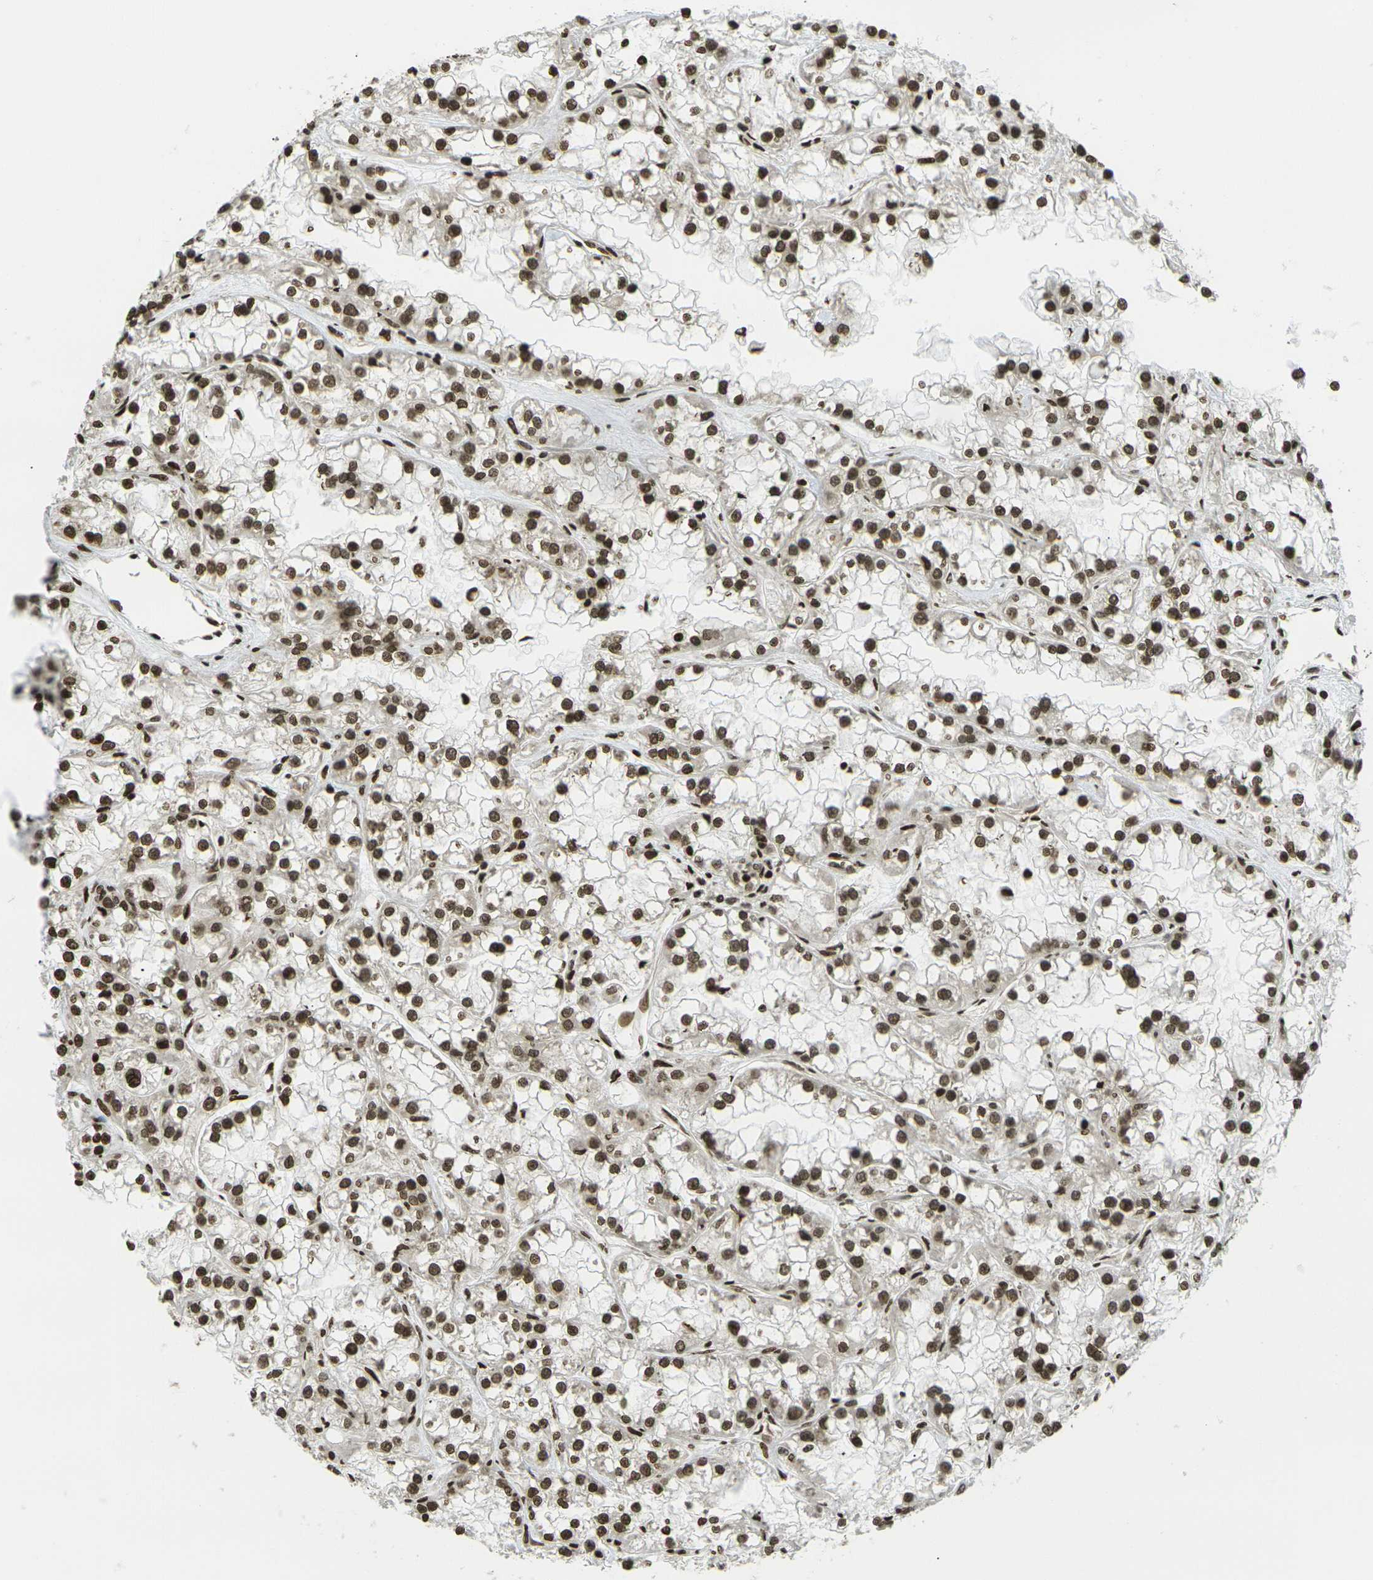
{"staining": {"intensity": "strong", "quantity": ">75%", "location": "nuclear"}, "tissue": "renal cancer", "cell_type": "Tumor cells", "image_type": "cancer", "snomed": [{"axis": "morphology", "description": "Adenocarcinoma, NOS"}, {"axis": "topography", "description": "Kidney"}], "caption": "Immunohistochemical staining of human adenocarcinoma (renal) exhibits strong nuclear protein expression in approximately >75% of tumor cells. (Stains: DAB in brown, nuclei in blue, Microscopy: brightfield microscopy at high magnification).", "gene": "RUVBL2", "patient": {"sex": "female", "age": 52}}